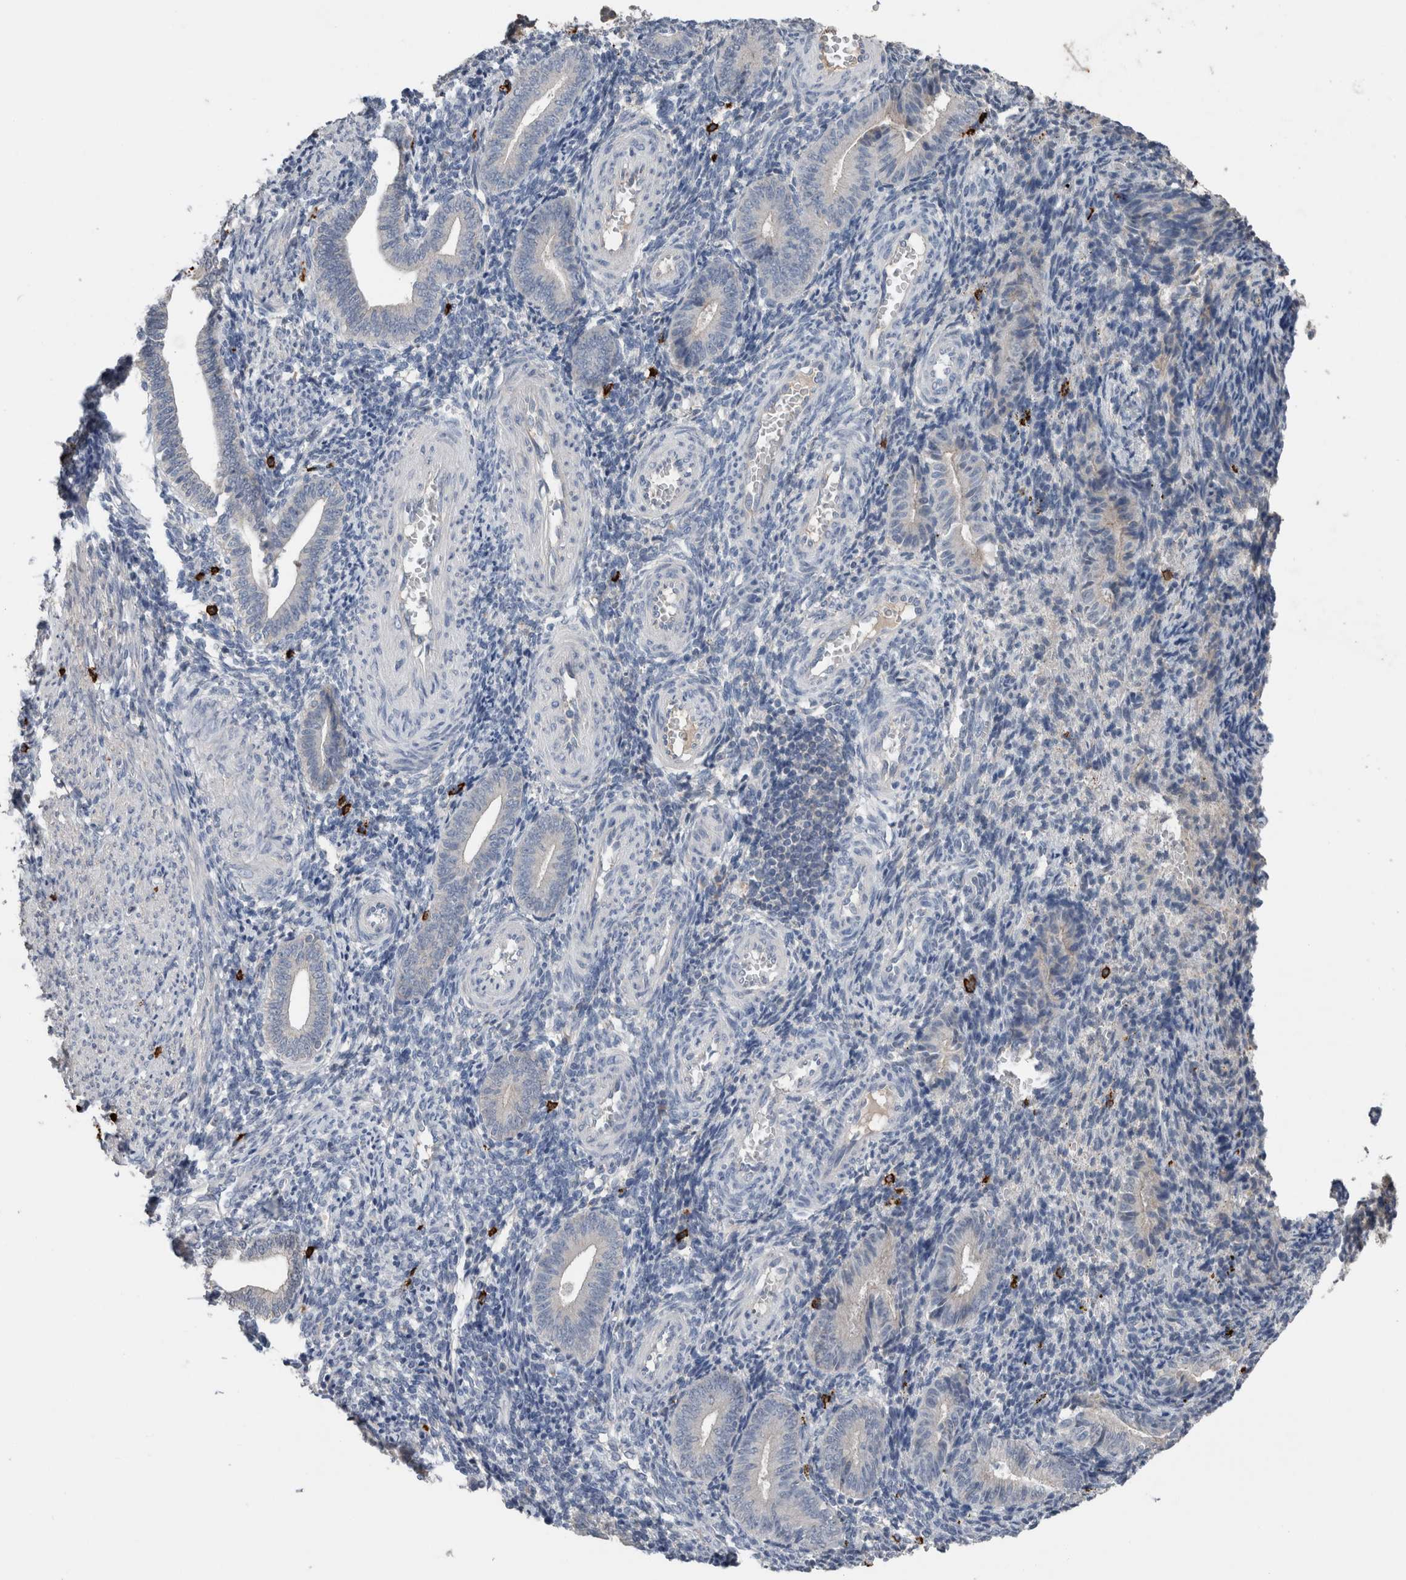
{"staining": {"intensity": "negative", "quantity": "none", "location": "none"}, "tissue": "endometrium", "cell_type": "Cells in endometrial stroma", "image_type": "normal", "snomed": [{"axis": "morphology", "description": "Normal tissue, NOS"}, {"axis": "topography", "description": "Uterus"}, {"axis": "topography", "description": "Endometrium"}], "caption": "DAB (3,3'-diaminobenzidine) immunohistochemical staining of unremarkable endometrium shows no significant positivity in cells in endometrial stroma.", "gene": "CRNN", "patient": {"sex": "female", "age": 33}}